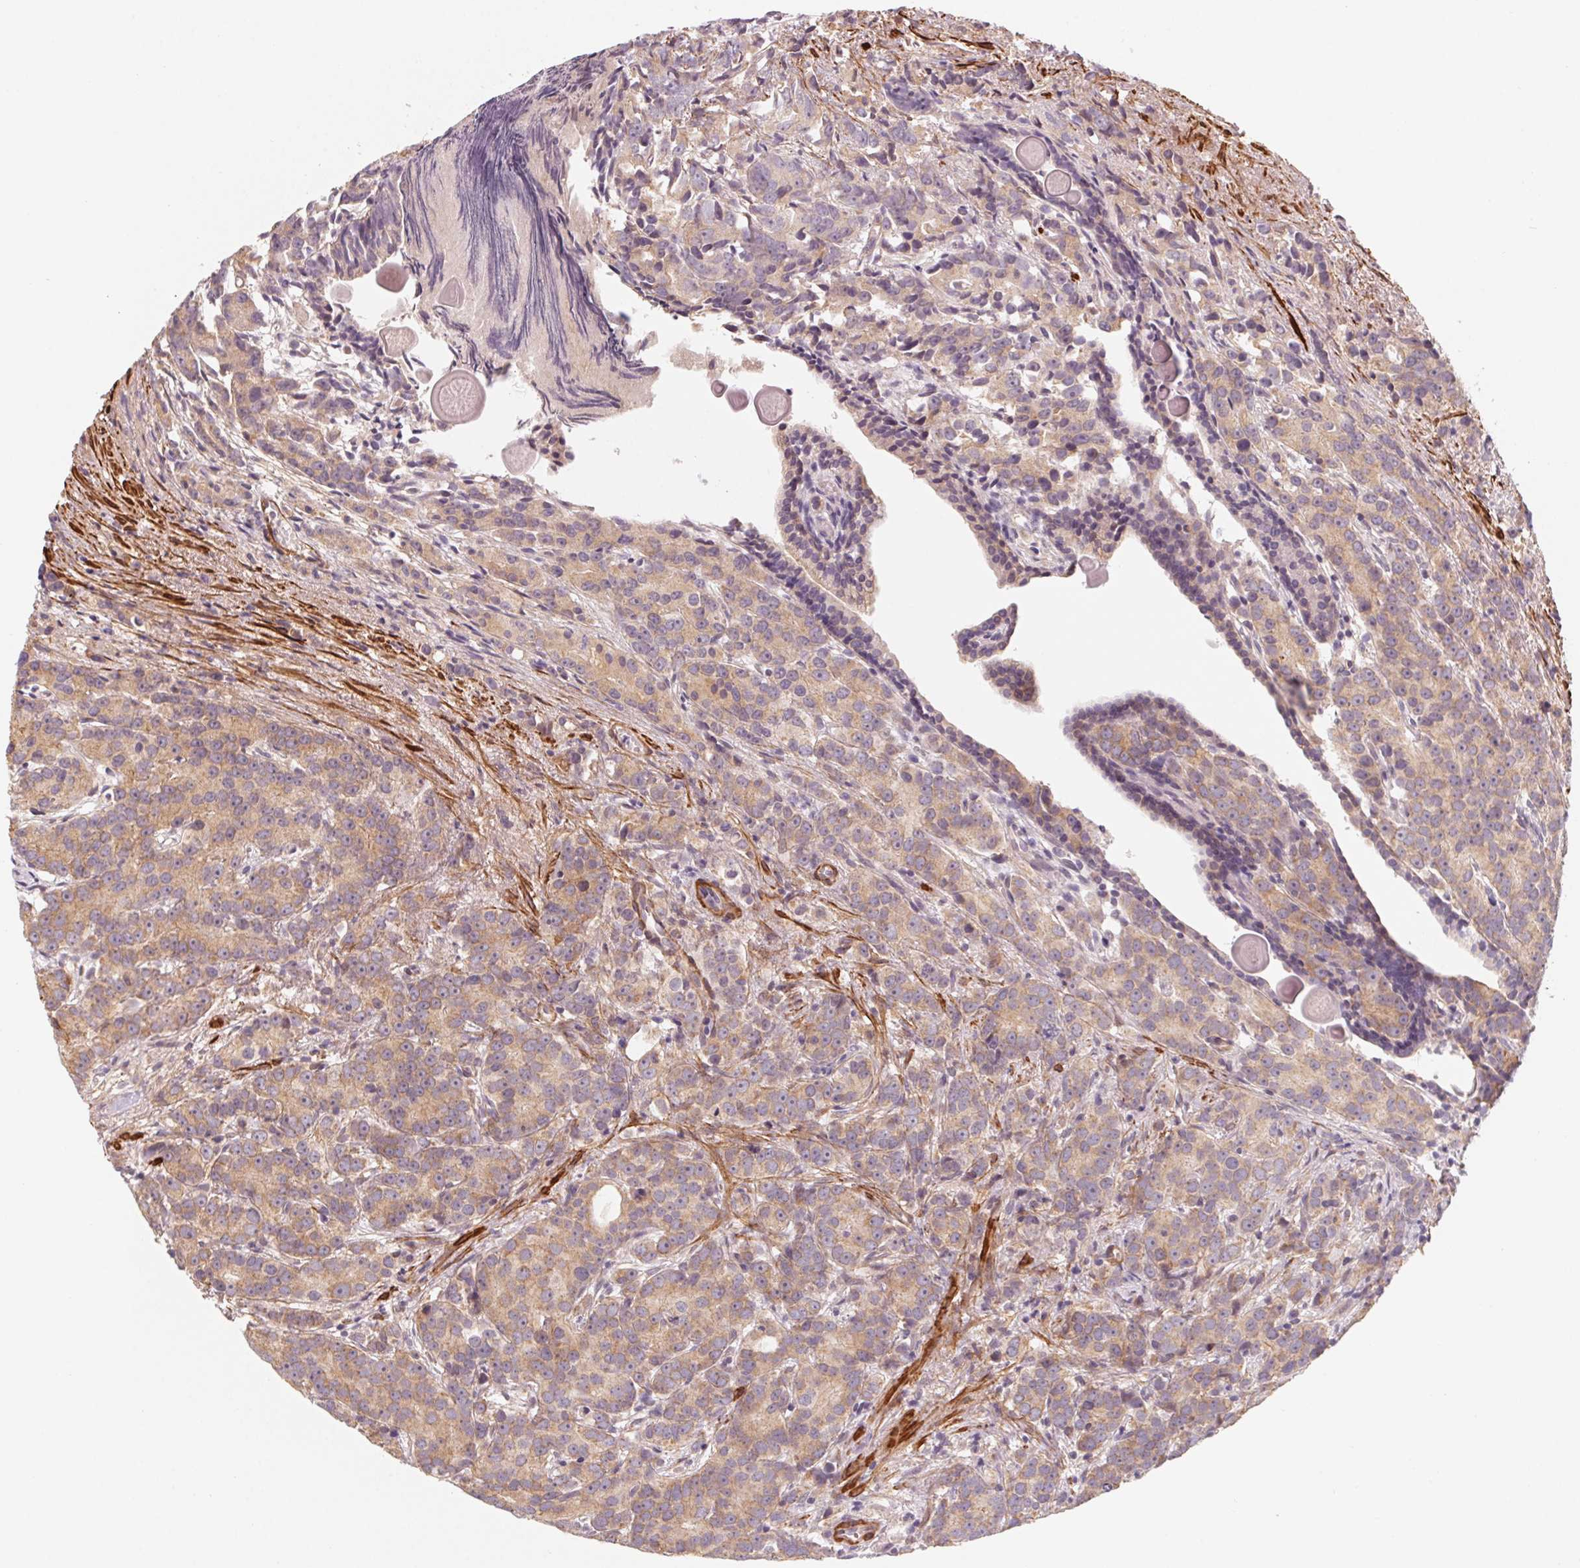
{"staining": {"intensity": "weak", "quantity": "25%-75%", "location": "cytoplasmic/membranous"}, "tissue": "prostate cancer", "cell_type": "Tumor cells", "image_type": "cancer", "snomed": [{"axis": "morphology", "description": "Adenocarcinoma, High grade"}, {"axis": "topography", "description": "Prostate"}], "caption": "This image demonstrates prostate cancer stained with immunohistochemistry (IHC) to label a protein in brown. The cytoplasmic/membranous of tumor cells show weak positivity for the protein. Nuclei are counter-stained blue.", "gene": "CCDC112", "patient": {"sex": "male", "age": 90}}